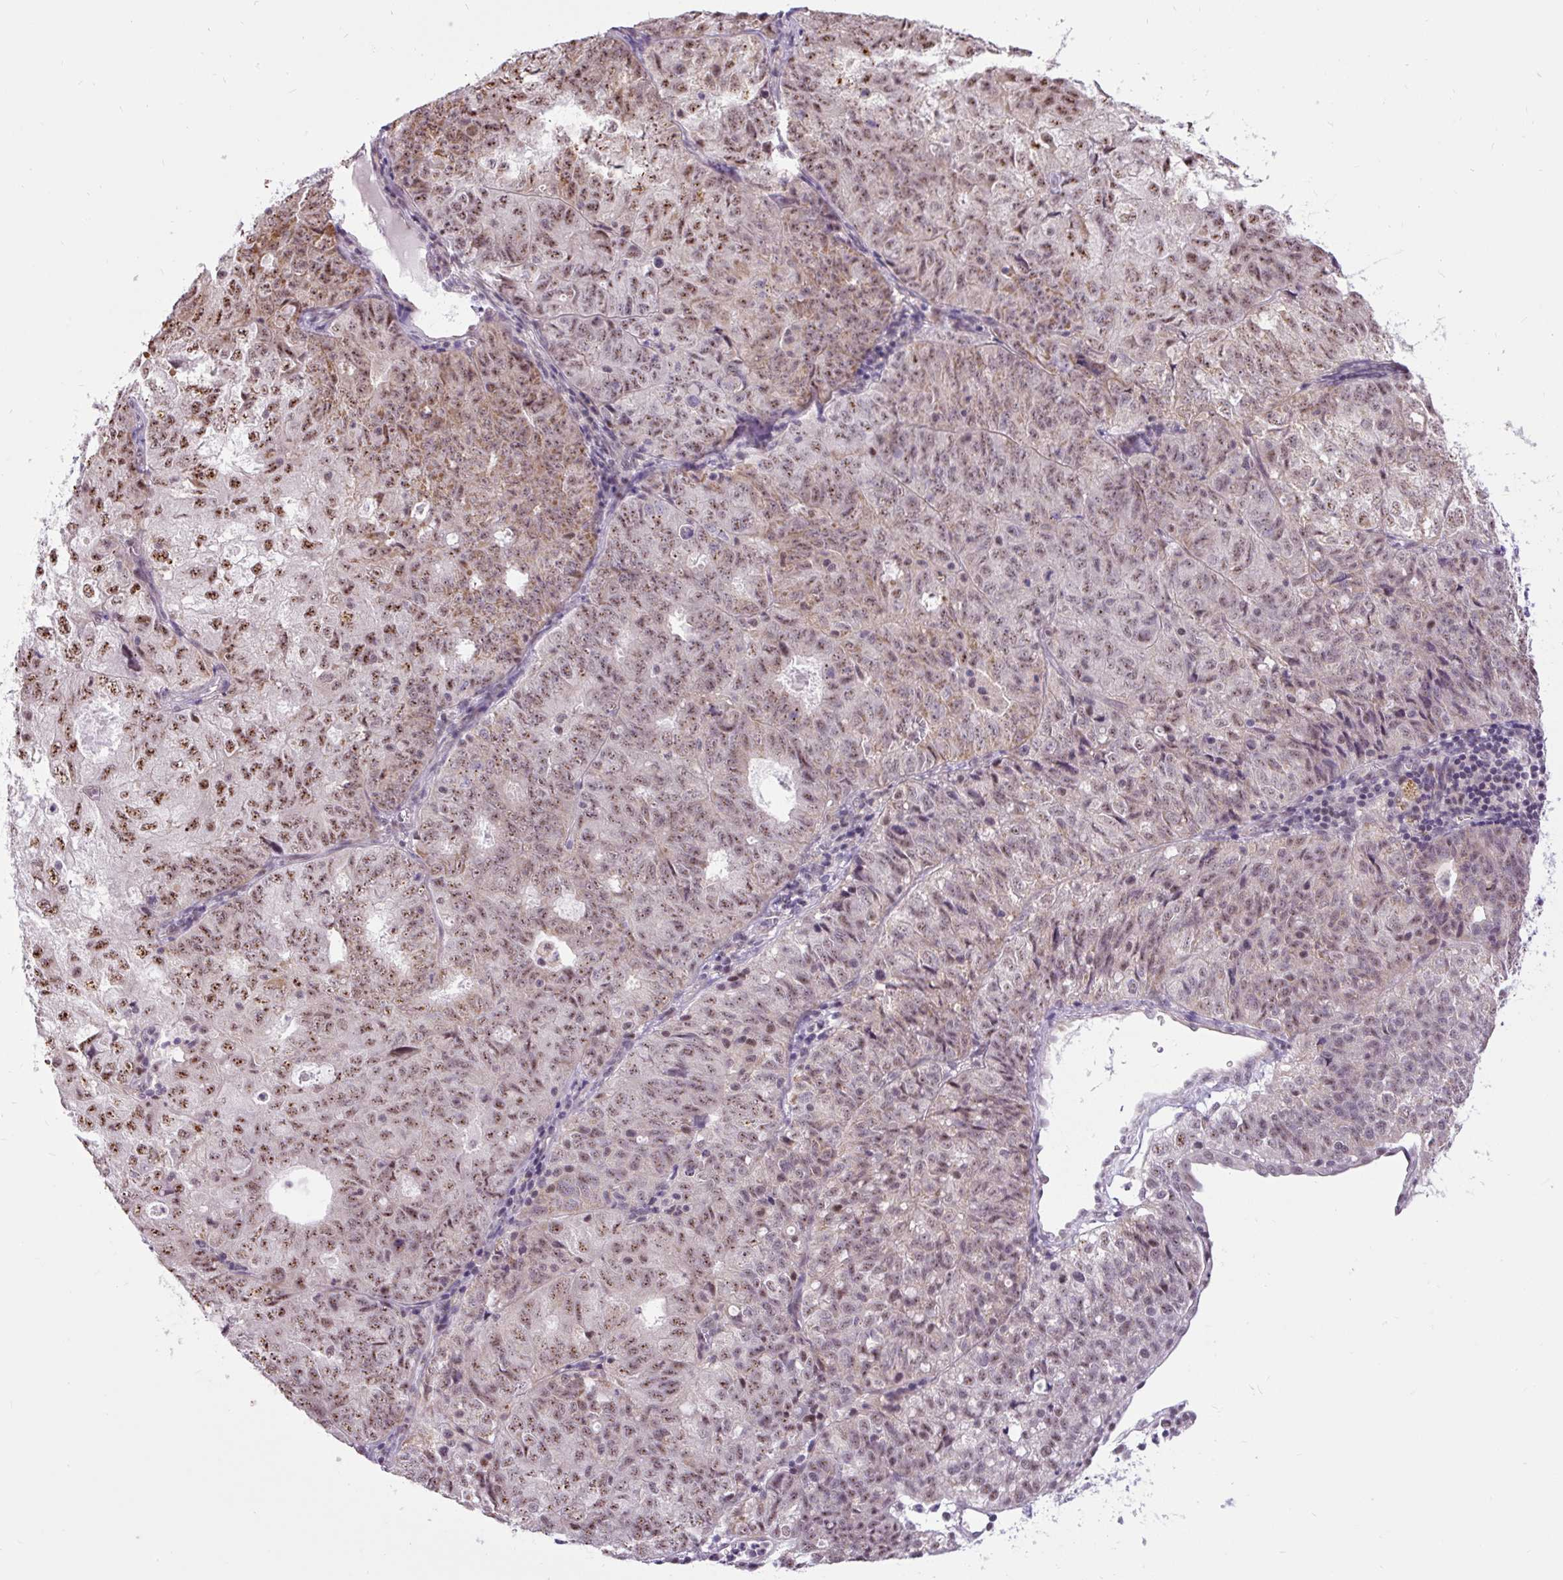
{"staining": {"intensity": "moderate", "quantity": ">75%", "location": "nuclear"}, "tissue": "endometrial cancer", "cell_type": "Tumor cells", "image_type": "cancer", "snomed": [{"axis": "morphology", "description": "Adenocarcinoma, NOS"}, {"axis": "topography", "description": "Endometrium"}], "caption": "Endometrial adenocarcinoma was stained to show a protein in brown. There is medium levels of moderate nuclear staining in approximately >75% of tumor cells. Ihc stains the protein in brown and the nuclei are stained blue.", "gene": "SMC5", "patient": {"sex": "female", "age": 61}}